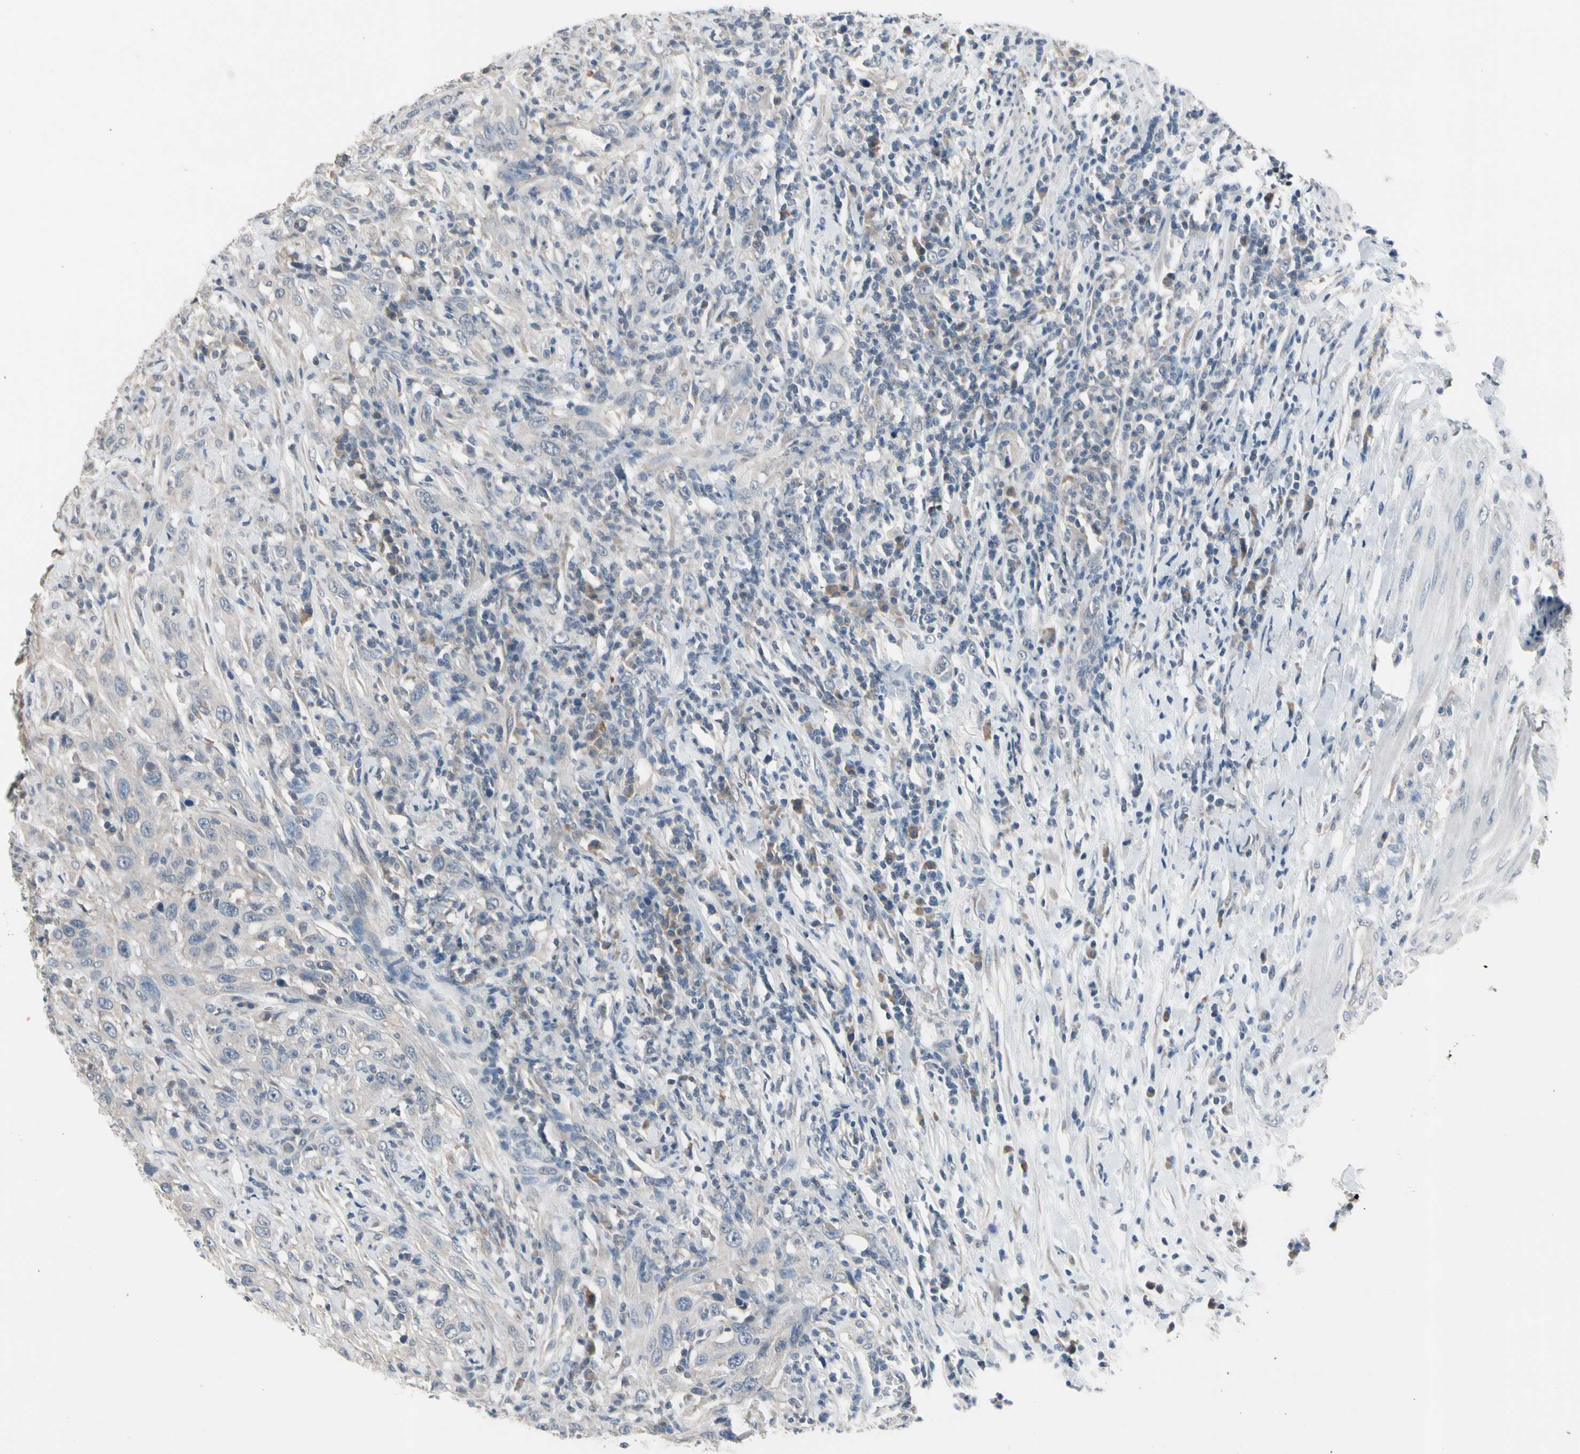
{"staining": {"intensity": "negative", "quantity": "none", "location": "none"}, "tissue": "urothelial cancer", "cell_type": "Tumor cells", "image_type": "cancer", "snomed": [{"axis": "morphology", "description": "Urothelial carcinoma, High grade"}, {"axis": "topography", "description": "Urinary bladder"}], "caption": "High-grade urothelial carcinoma was stained to show a protein in brown. There is no significant positivity in tumor cells.", "gene": "SV2A", "patient": {"sex": "male", "age": 61}}